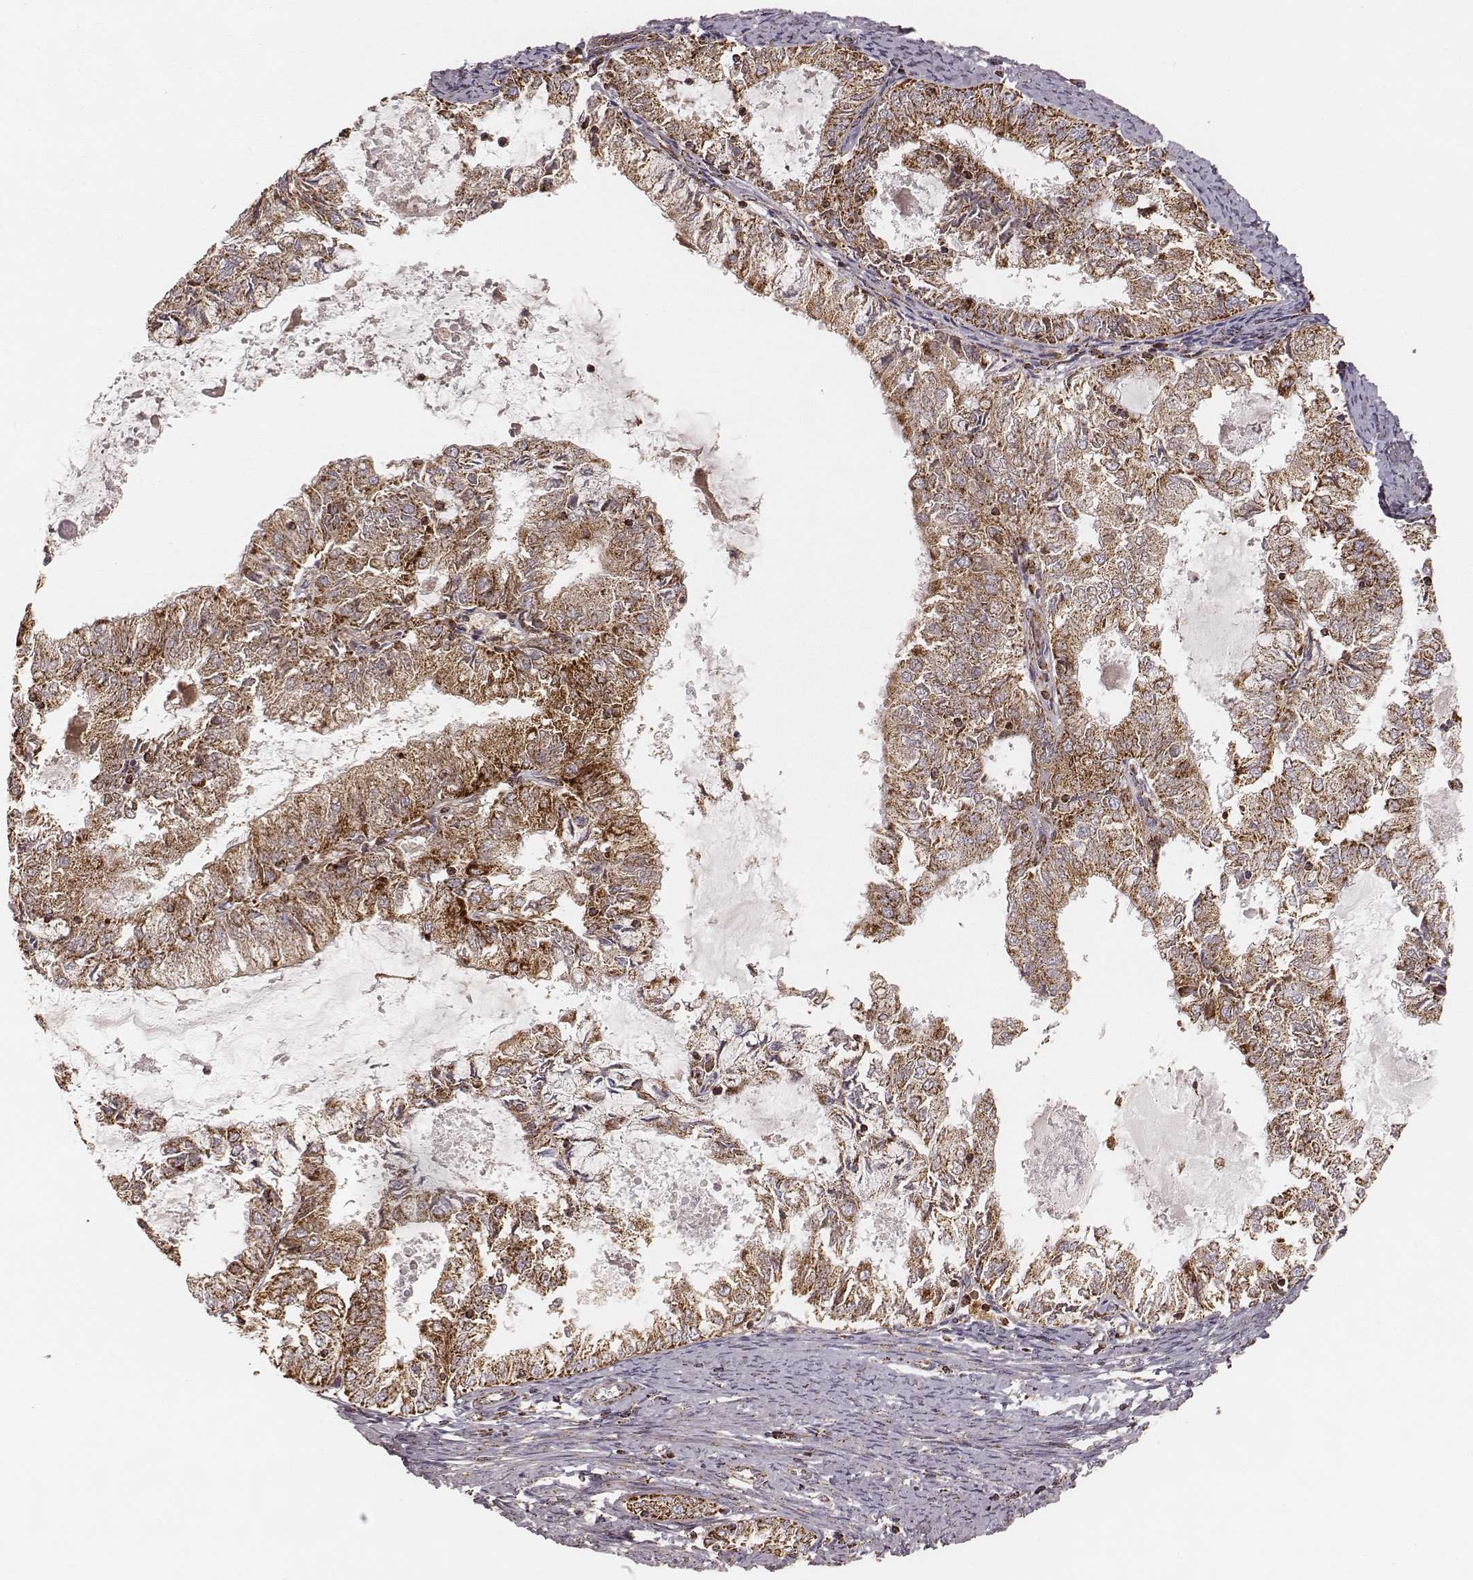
{"staining": {"intensity": "moderate", "quantity": ">75%", "location": "cytoplasmic/membranous"}, "tissue": "endometrial cancer", "cell_type": "Tumor cells", "image_type": "cancer", "snomed": [{"axis": "morphology", "description": "Adenocarcinoma, NOS"}, {"axis": "topography", "description": "Endometrium"}], "caption": "Protein staining demonstrates moderate cytoplasmic/membranous expression in approximately >75% of tumor cells in endometrial cancer. The protein is shown in brown color, while the nuclei are stained blue.", "gene": "CS", "patient": {"sex": "female", "age": 57}}